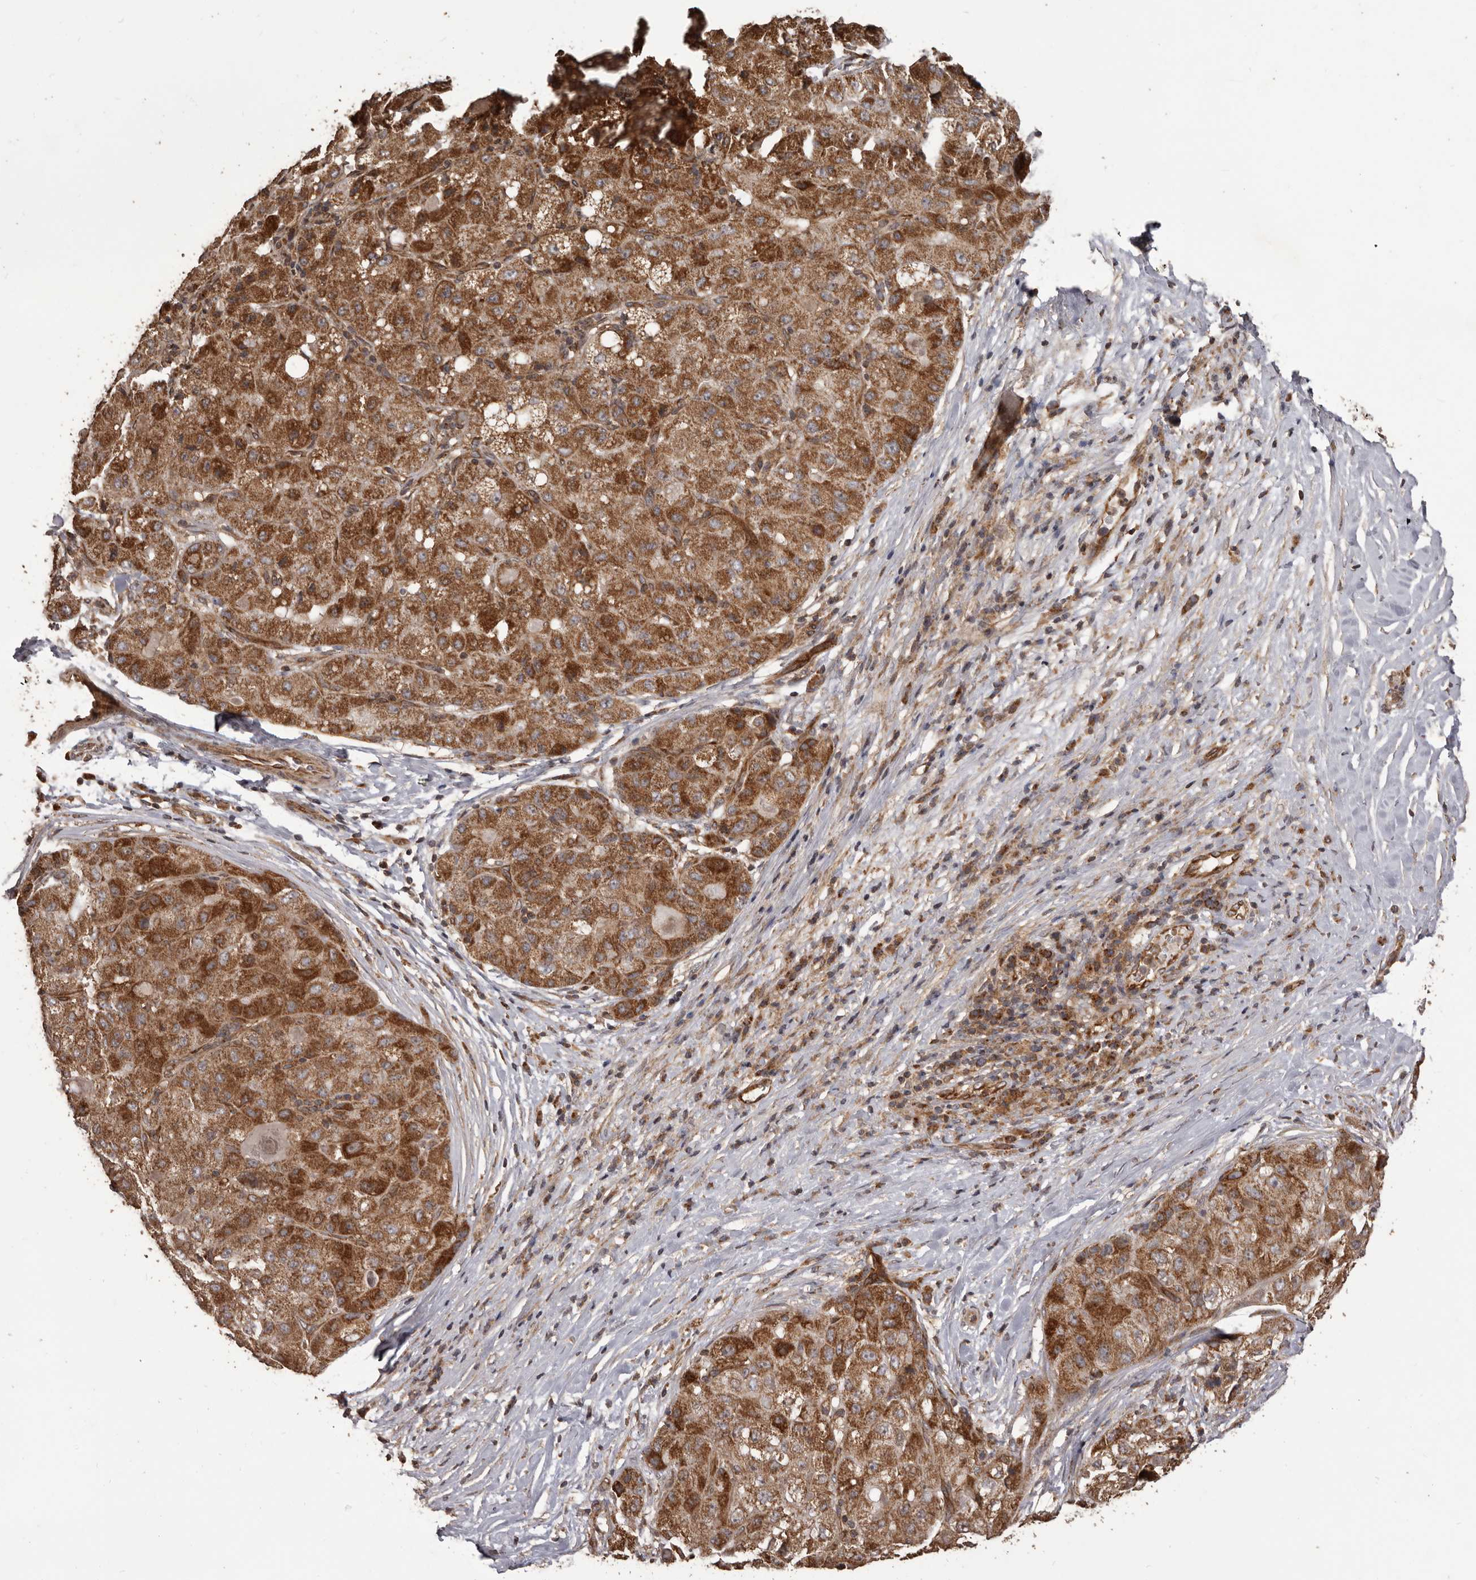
{"staining": {"intensity": "strong", "quantity": ">75%", "location": "cytoplasmic/membranous"}, "tissue": "liver cancer", "cell_type": "Tumor cells", "image_type": "cancer", "snomed": [{"axis": "morphology", "description": "Carcinoma, Hepatocellular, NOS"}, {"axis": "topography", "description": "Liver"}], "caption": "Protein staining of liver hepatocellular carcinoma tissue reveals strong cytoplasmic/membranous expression in approximately >75% of tumor cells.", "gene": "QRSL1", "patient": {"sex": "male", "age": 80}}